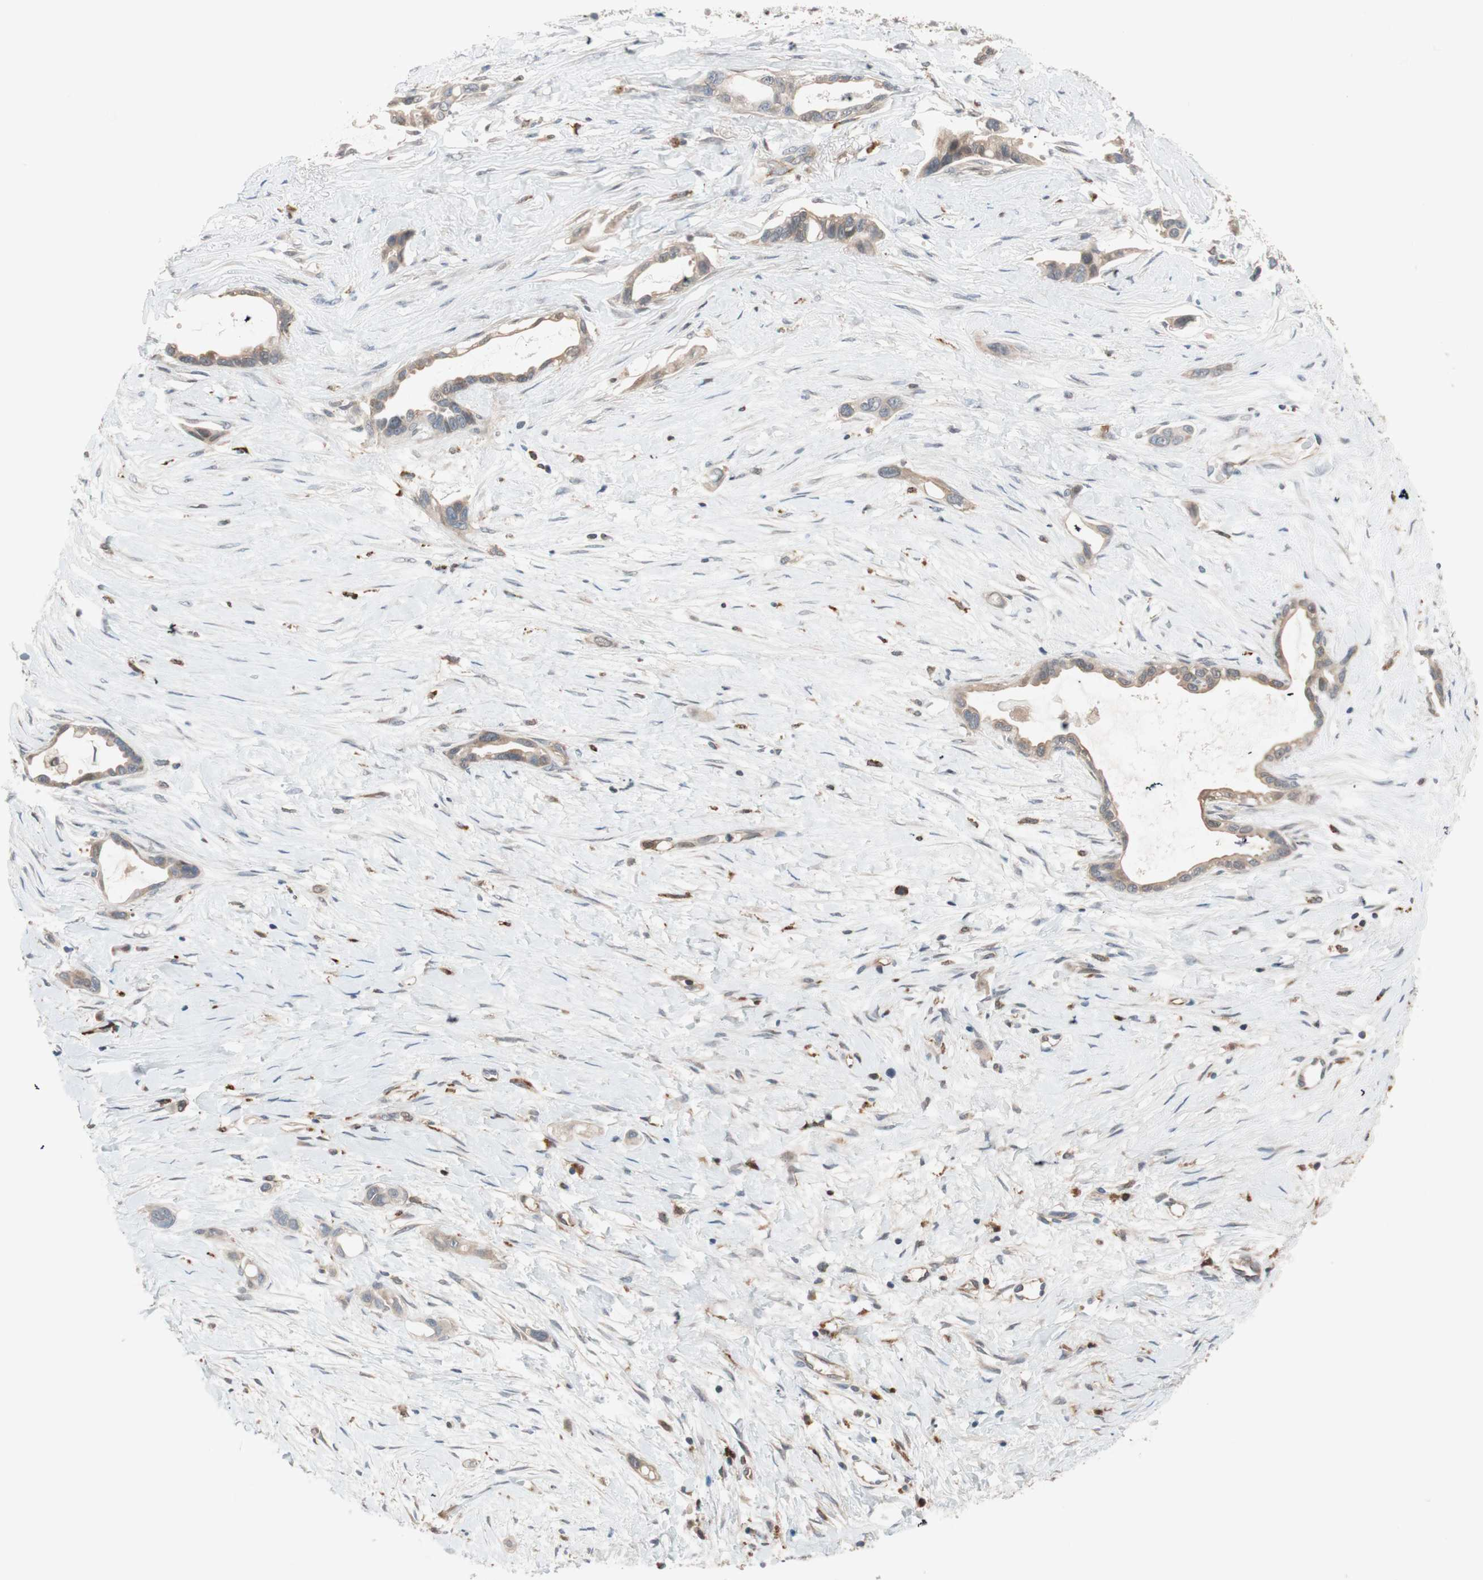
{"staining": {"intensity": "weak", "quantity": "25%-75%", "location": "cytoplasmic/membranous"}, "tissue": "liver cancer", "cell_type": "Tumor cells", "image_type": "cancer", "snomed": [{"axis": "morphology", "description": "Cholangiocarcinoma"}, {"axis": "topography", "description": "Liver"}], "caption": "Immunohistochemistry (IHC) of cholangiocarcinoma (liver) reveals low levels of weak cytoplasmic/membranous expression in approximately 25%-75% of tumor cells.", "gene": "PIK3R3", "patient": {"sex": "female", "age": 65}}